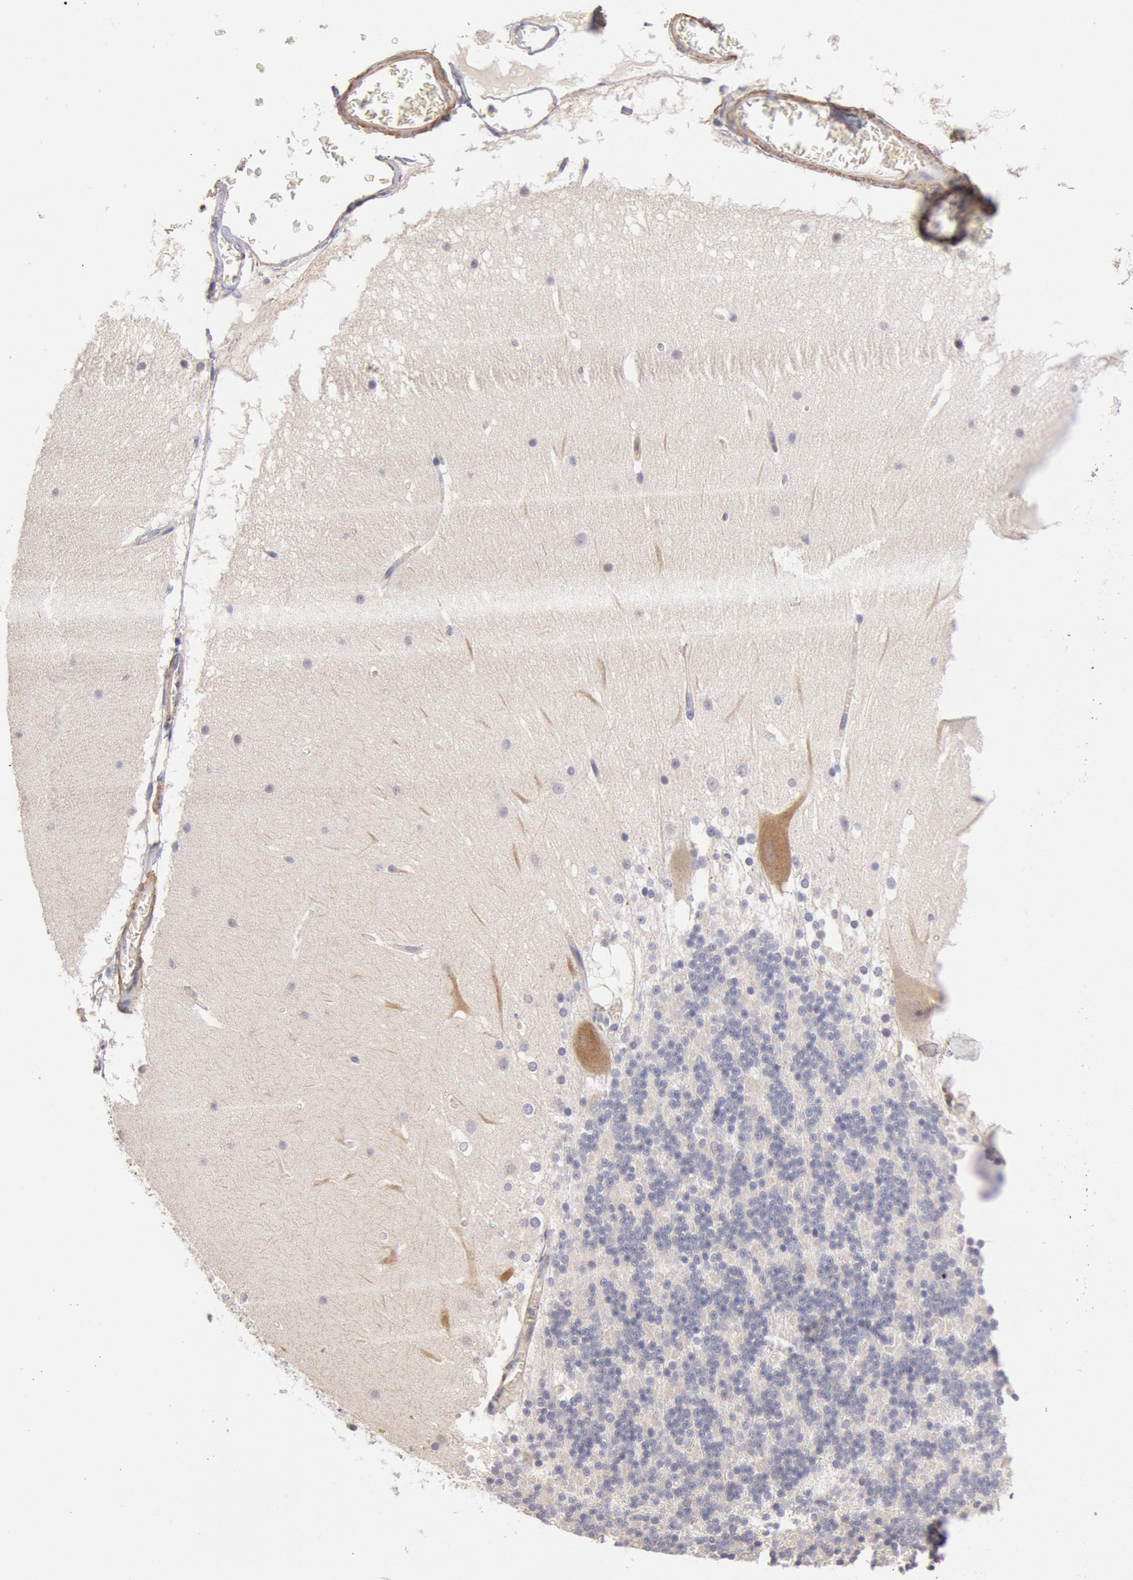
{"staining": {"intensity": "negative", "quantity": "none", "location": "none"}, "tissue": "cerebellum", "cell_type": "Cells in granular layer", "image_type": "normal", "snomed": [{"axis": "morphology", "description": "Normal tissue, NOS"}, {"axis": "topography", "description": "Cerebellum"}], "caption": "There is no significant expression in cells in granular layer of cerebellum. (DAB (3,3'-diaminobenzidine) immunohistochemistry (IHC) visualized using brightfield microscopy, high magnification).", "gene": "TMED8", "patient": {"sex": "female", "age": 19}}